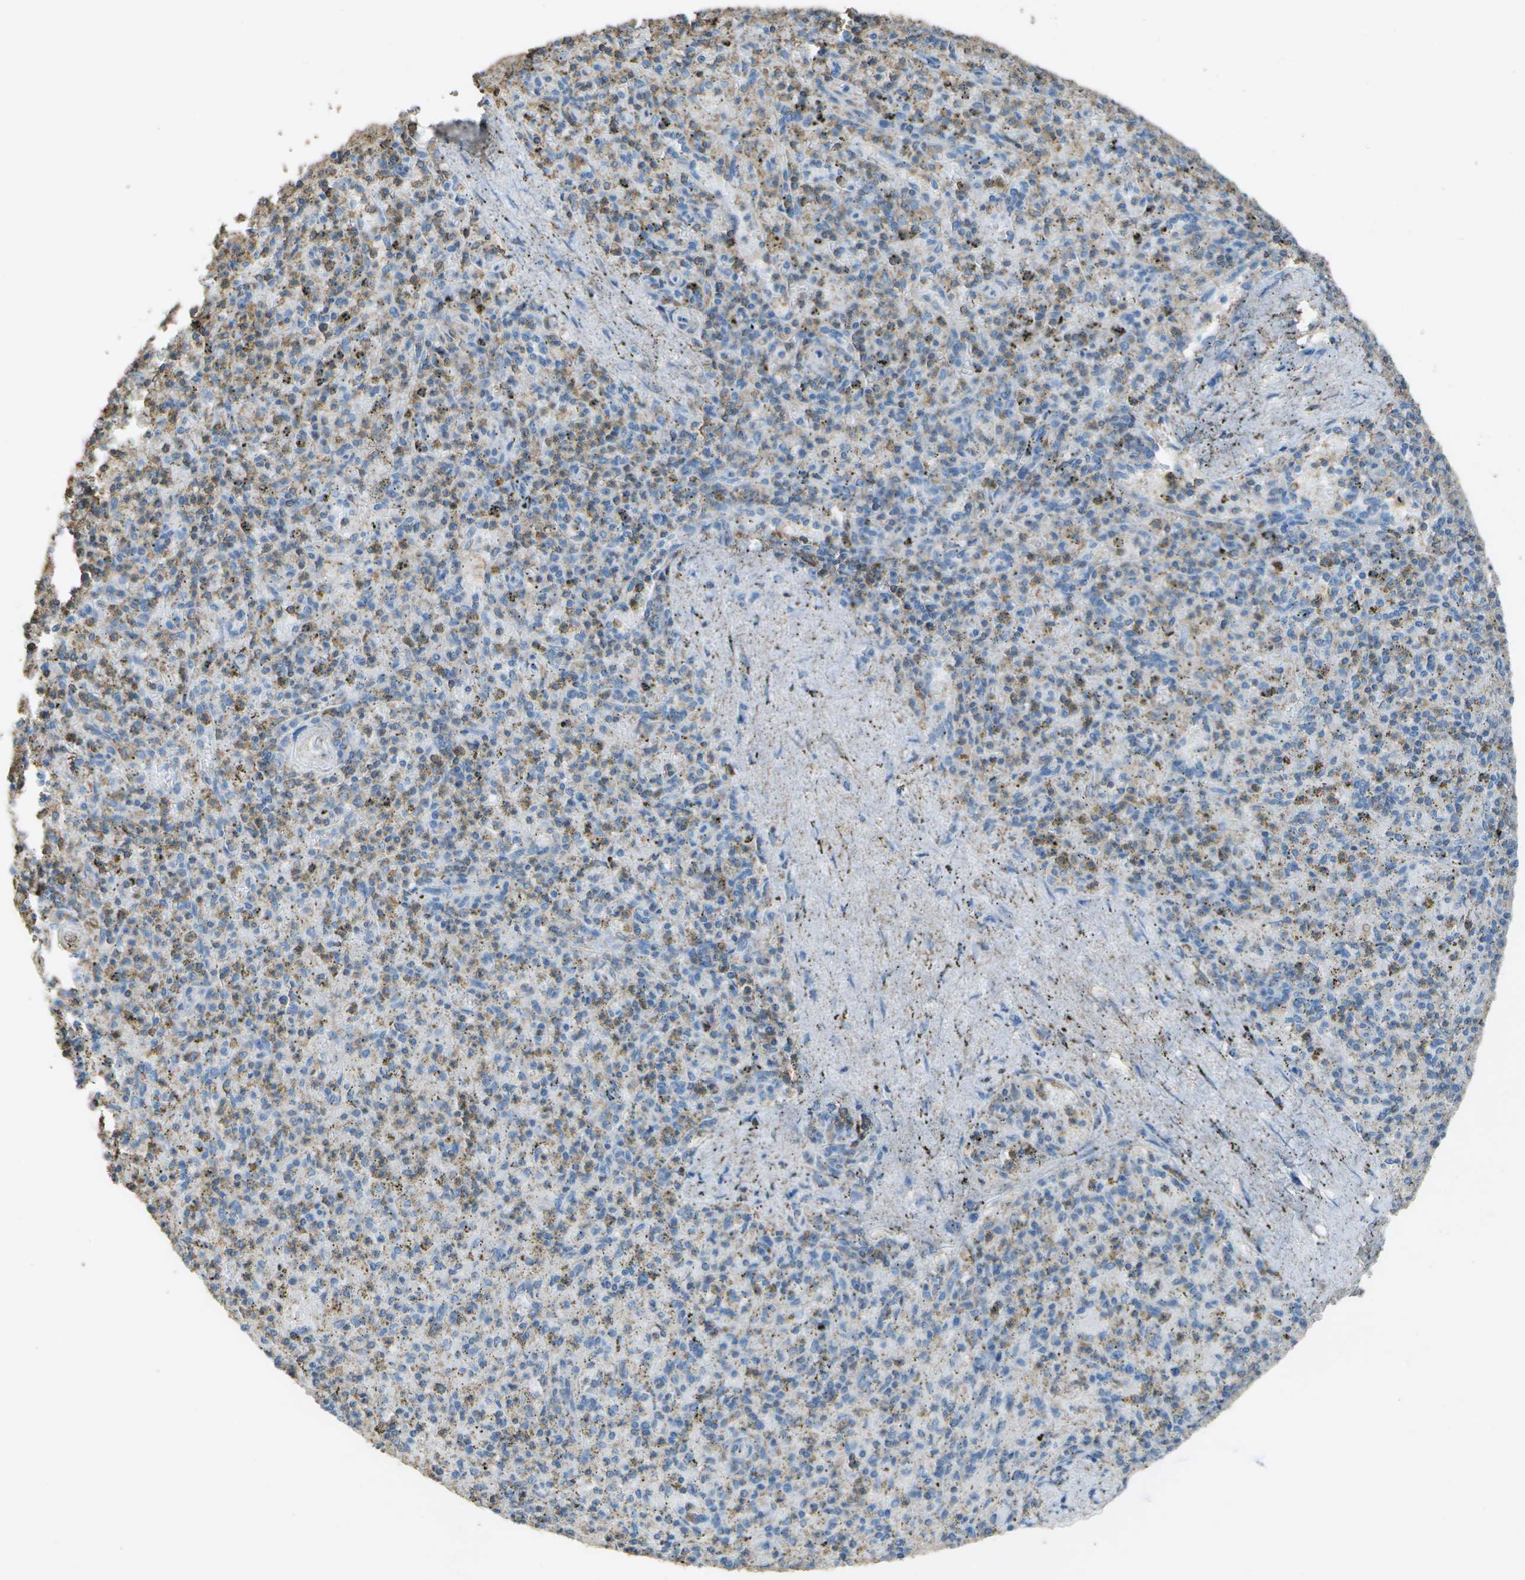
{"staining": {"intensity": "weak", "quantity": "25%-75%", "location": "cytoplasmic/membranous"}, "tissue": "spleen", "cell_type": "Cells in red pulp", "image_type": "normal", "snomed": [{"axis": "morphology", "description": "Normal tissue, NOS"}, {"axis": "topography", "description": "Spleen"}], "caption": "A brown stain labels weak cytoplasmic/membranous positivity of a protein in cells in red pulp of benign human spleen.", "gene": "CYP4F11", "patient": {"sex": "male", "age": 72}}